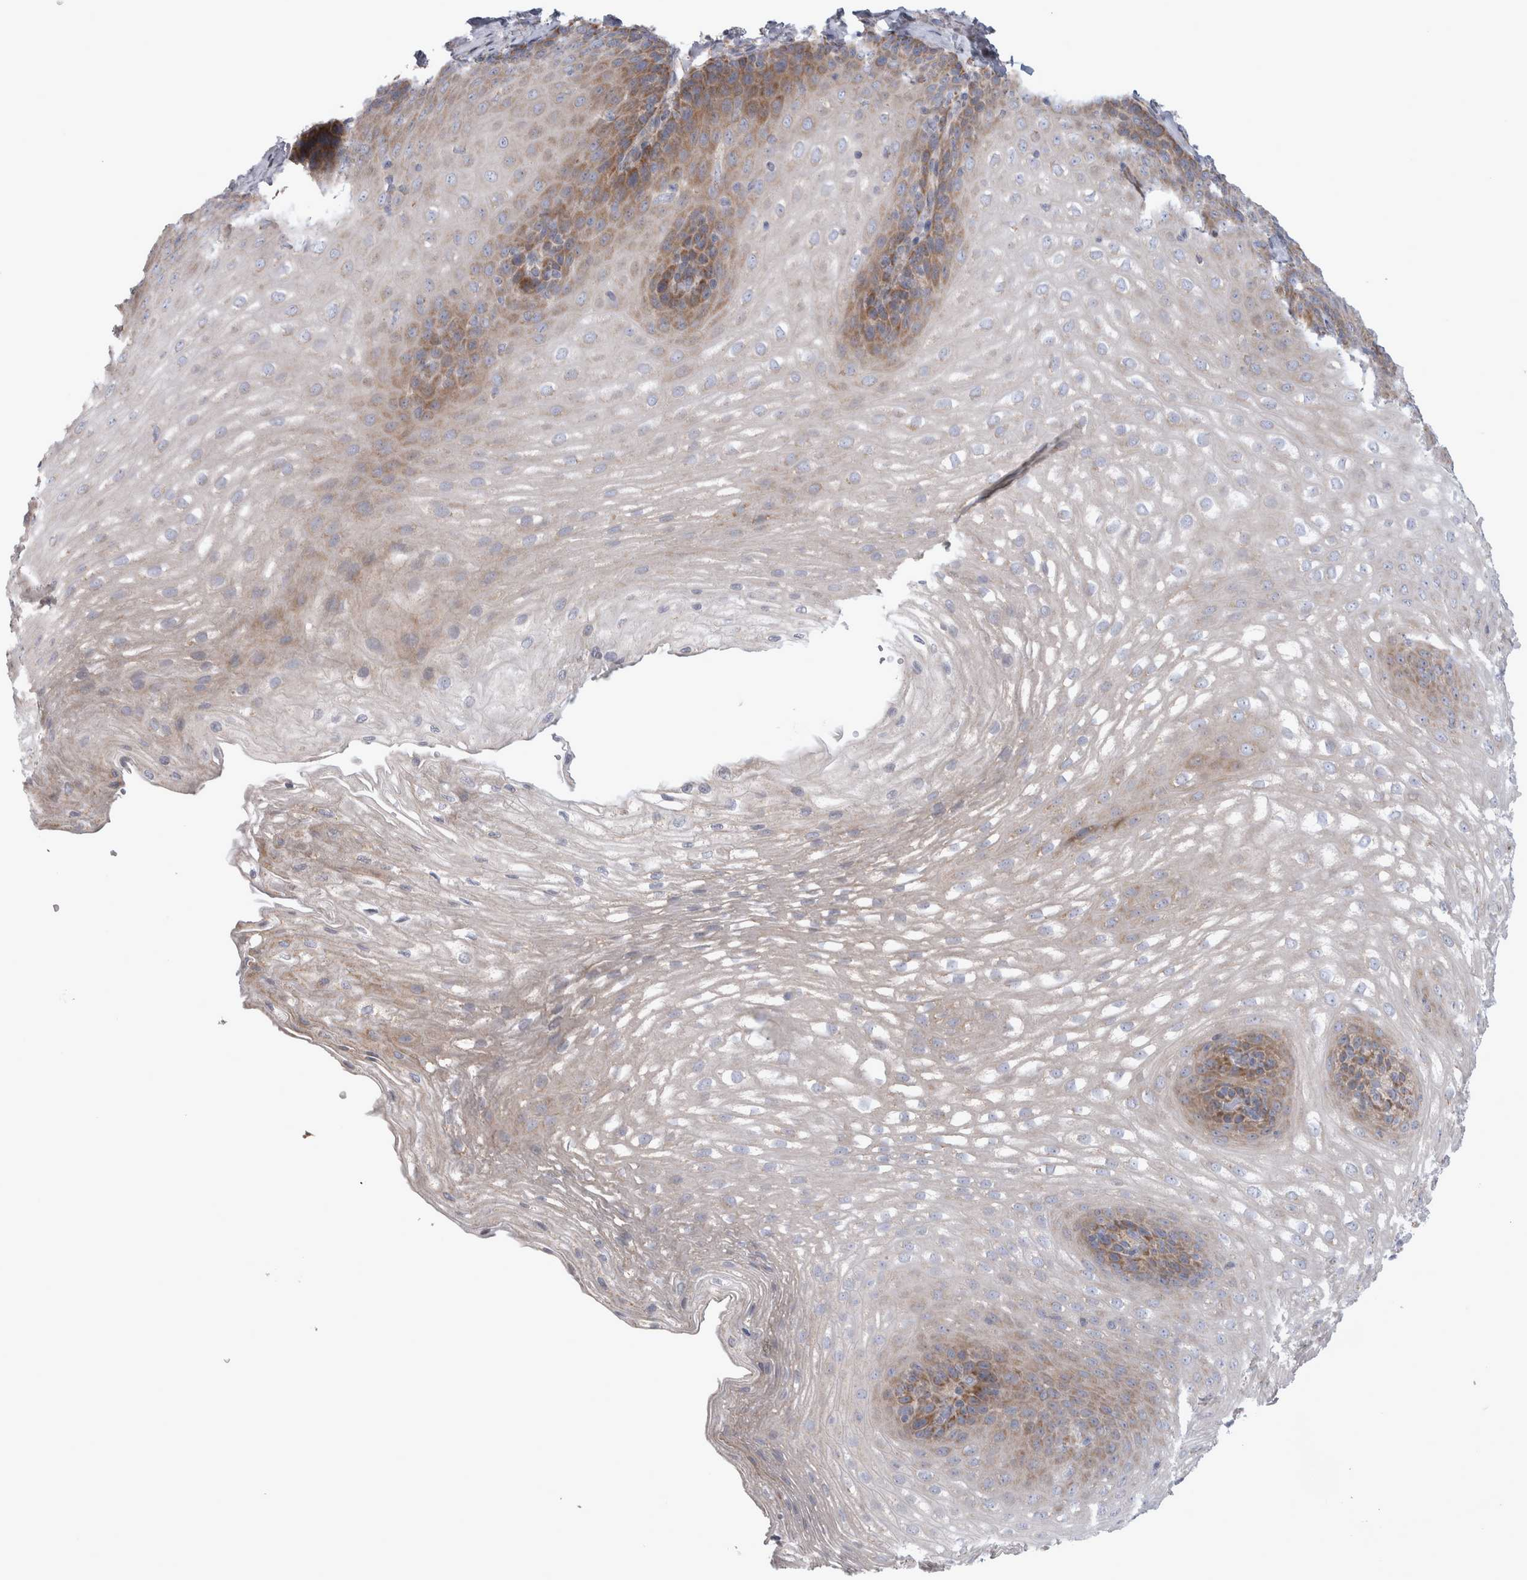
{"staining": {"intensity": "moderate", "quantity": "25%-75%", "location": "cytoplasmic/membranous"}, "tissue": "esophagus", "cell_type": "Squamous epithelial cells", "image_type": "normal", "snomed": [{"axis": "morphology", "description": "Normal tissue, NOS"}, {"axis": "topography", "description": "Esophagus"}], "caption": "The micrograph demonstrates immunohistochemical staining of unremarkable esophagus. There is moderate cytoplasmic/membranous staining is present in about 25%-75% of squamous epithelial cells. (Stains: DAB in brown, nuclei in blue, Microscopy: brightfield microscopy at high magnification).", "gene": "SCO1", "patient": {"sex": "female", "age": 66}}